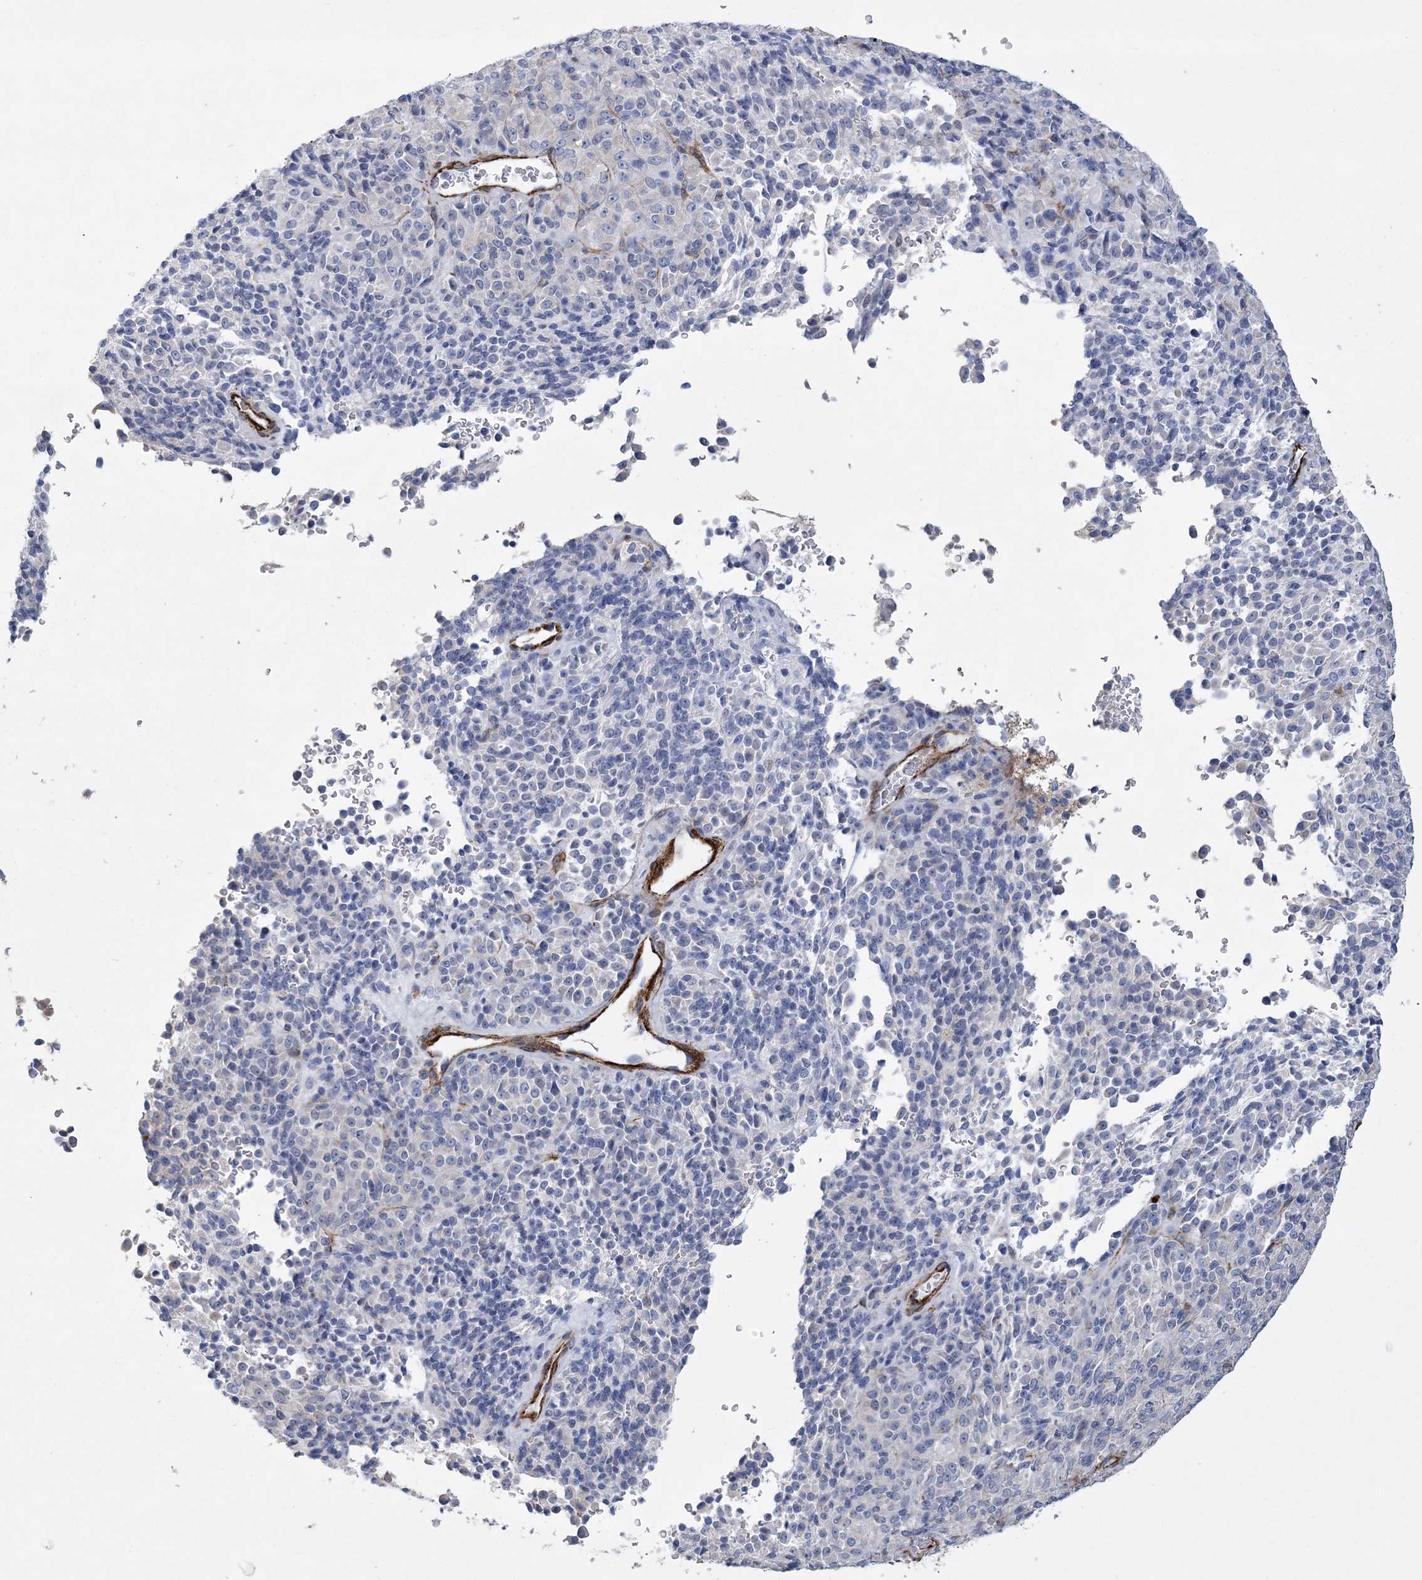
{"staining": {"intensity": "negative", "quantity": "none", "location": "none"}, "tissue": "melanoma", "cell_type": "Tumor cells", "image_type": "cancer", "snomed": [{"axis": "morphology", "description": "Malignant melanoma, Metastatic site"}, {"axis": "topography", "description": "Brain"}], "caption": "Melanoma stained for a protein using immunohistochemistry (IHC) reveals no expression tumor cells.", "gene": "ARSJ", "patient": {"sex": "female", "age": 56}}